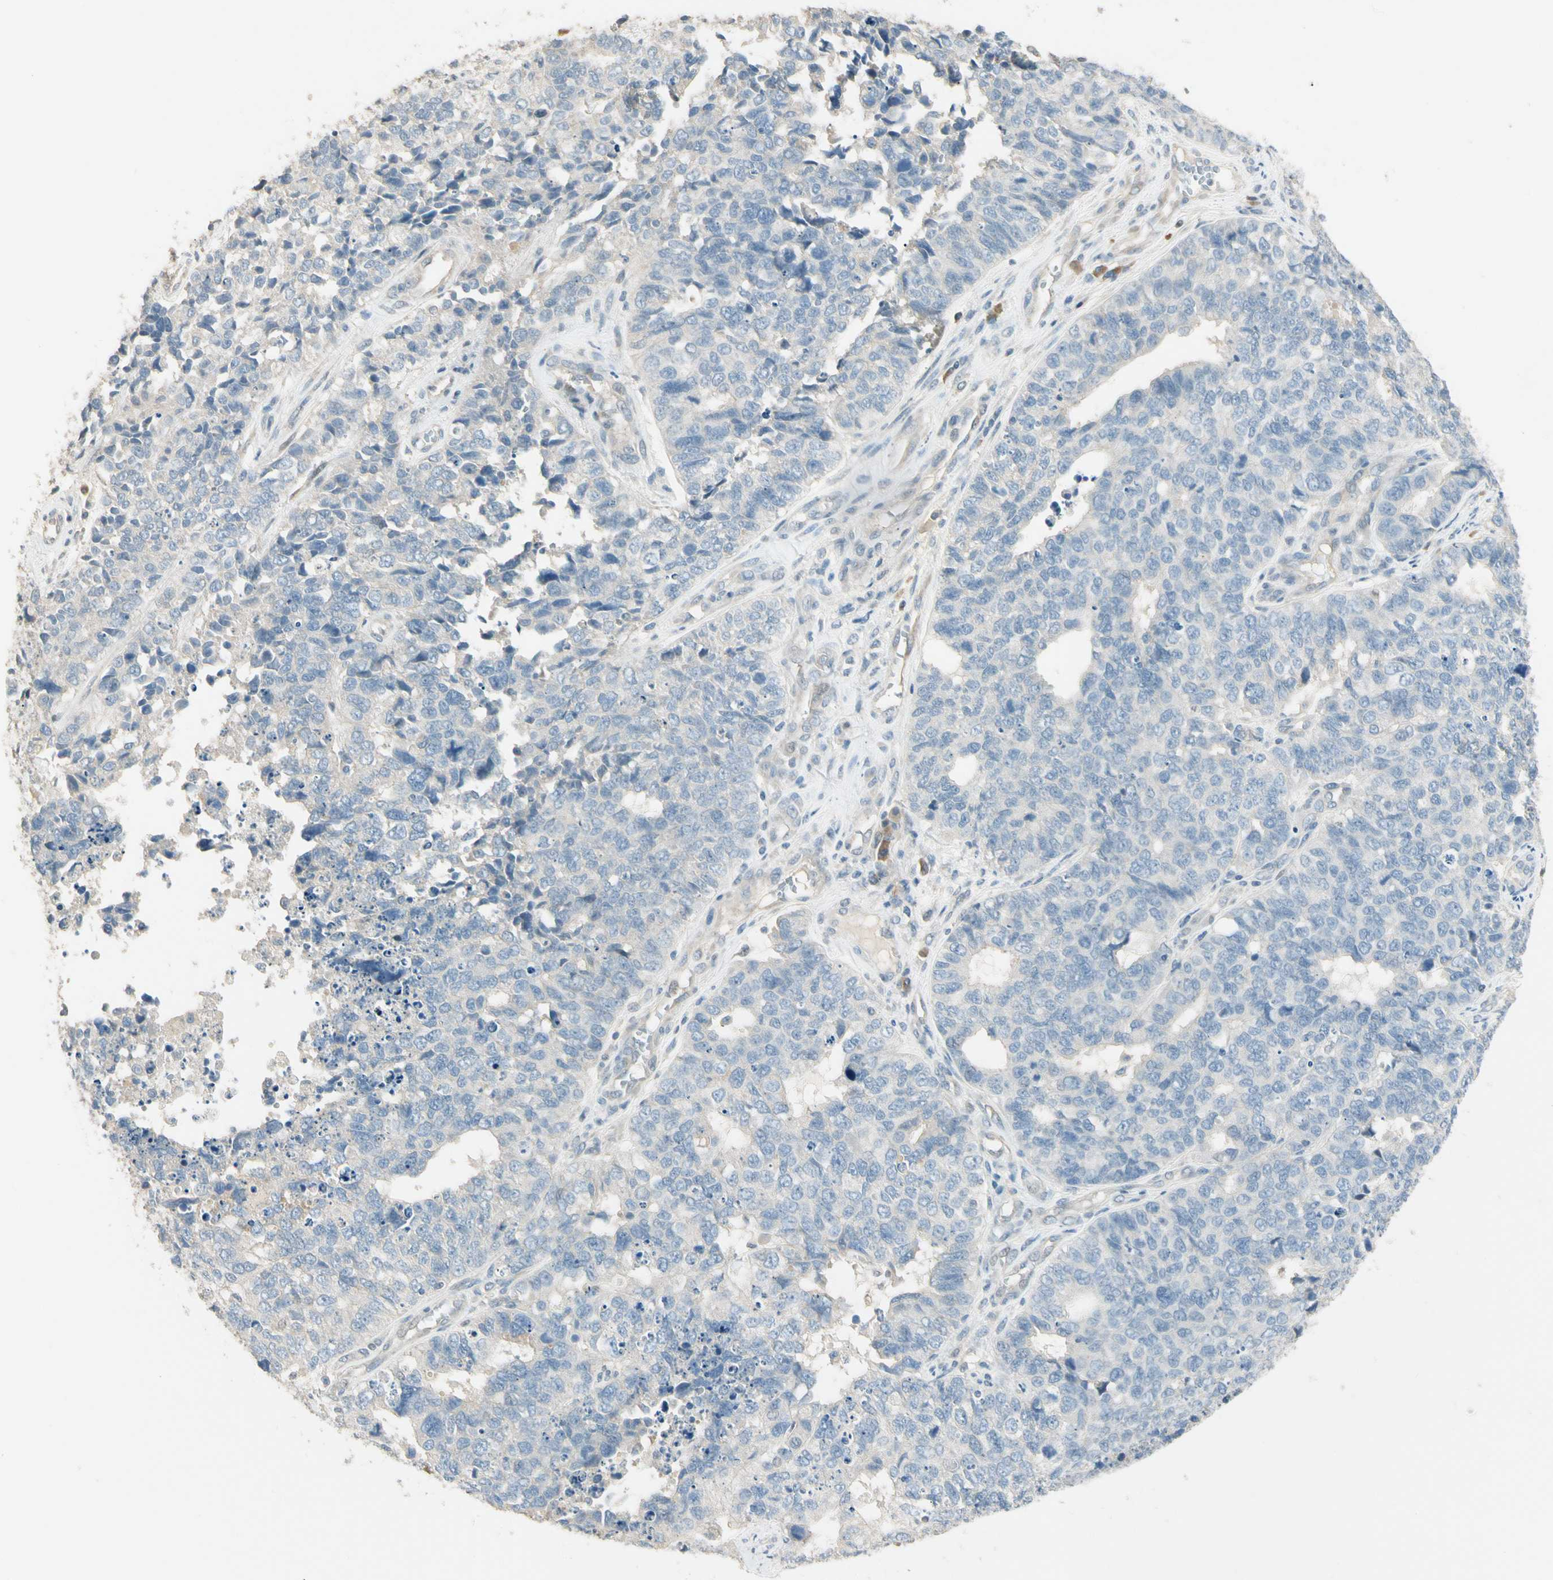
{"staining": {"intensity": "negative", "quantity": "none", "location": "none"}, "tissue": "cervical cancer", "cell_type": "Tumor cells", "image_type": "cancer", "snomed": [{"axis": "morphology", "description": "Squamous cell carcinoma, NOS"}, {"axis": "topography", "description": "Cervix"}], "caption": "This is a photomicrograph of IHC staining of cervical cancer, which shows no positivity in tumor cells.", "gene": "GNE", "patient": {"sex": "female", "age": 63}}